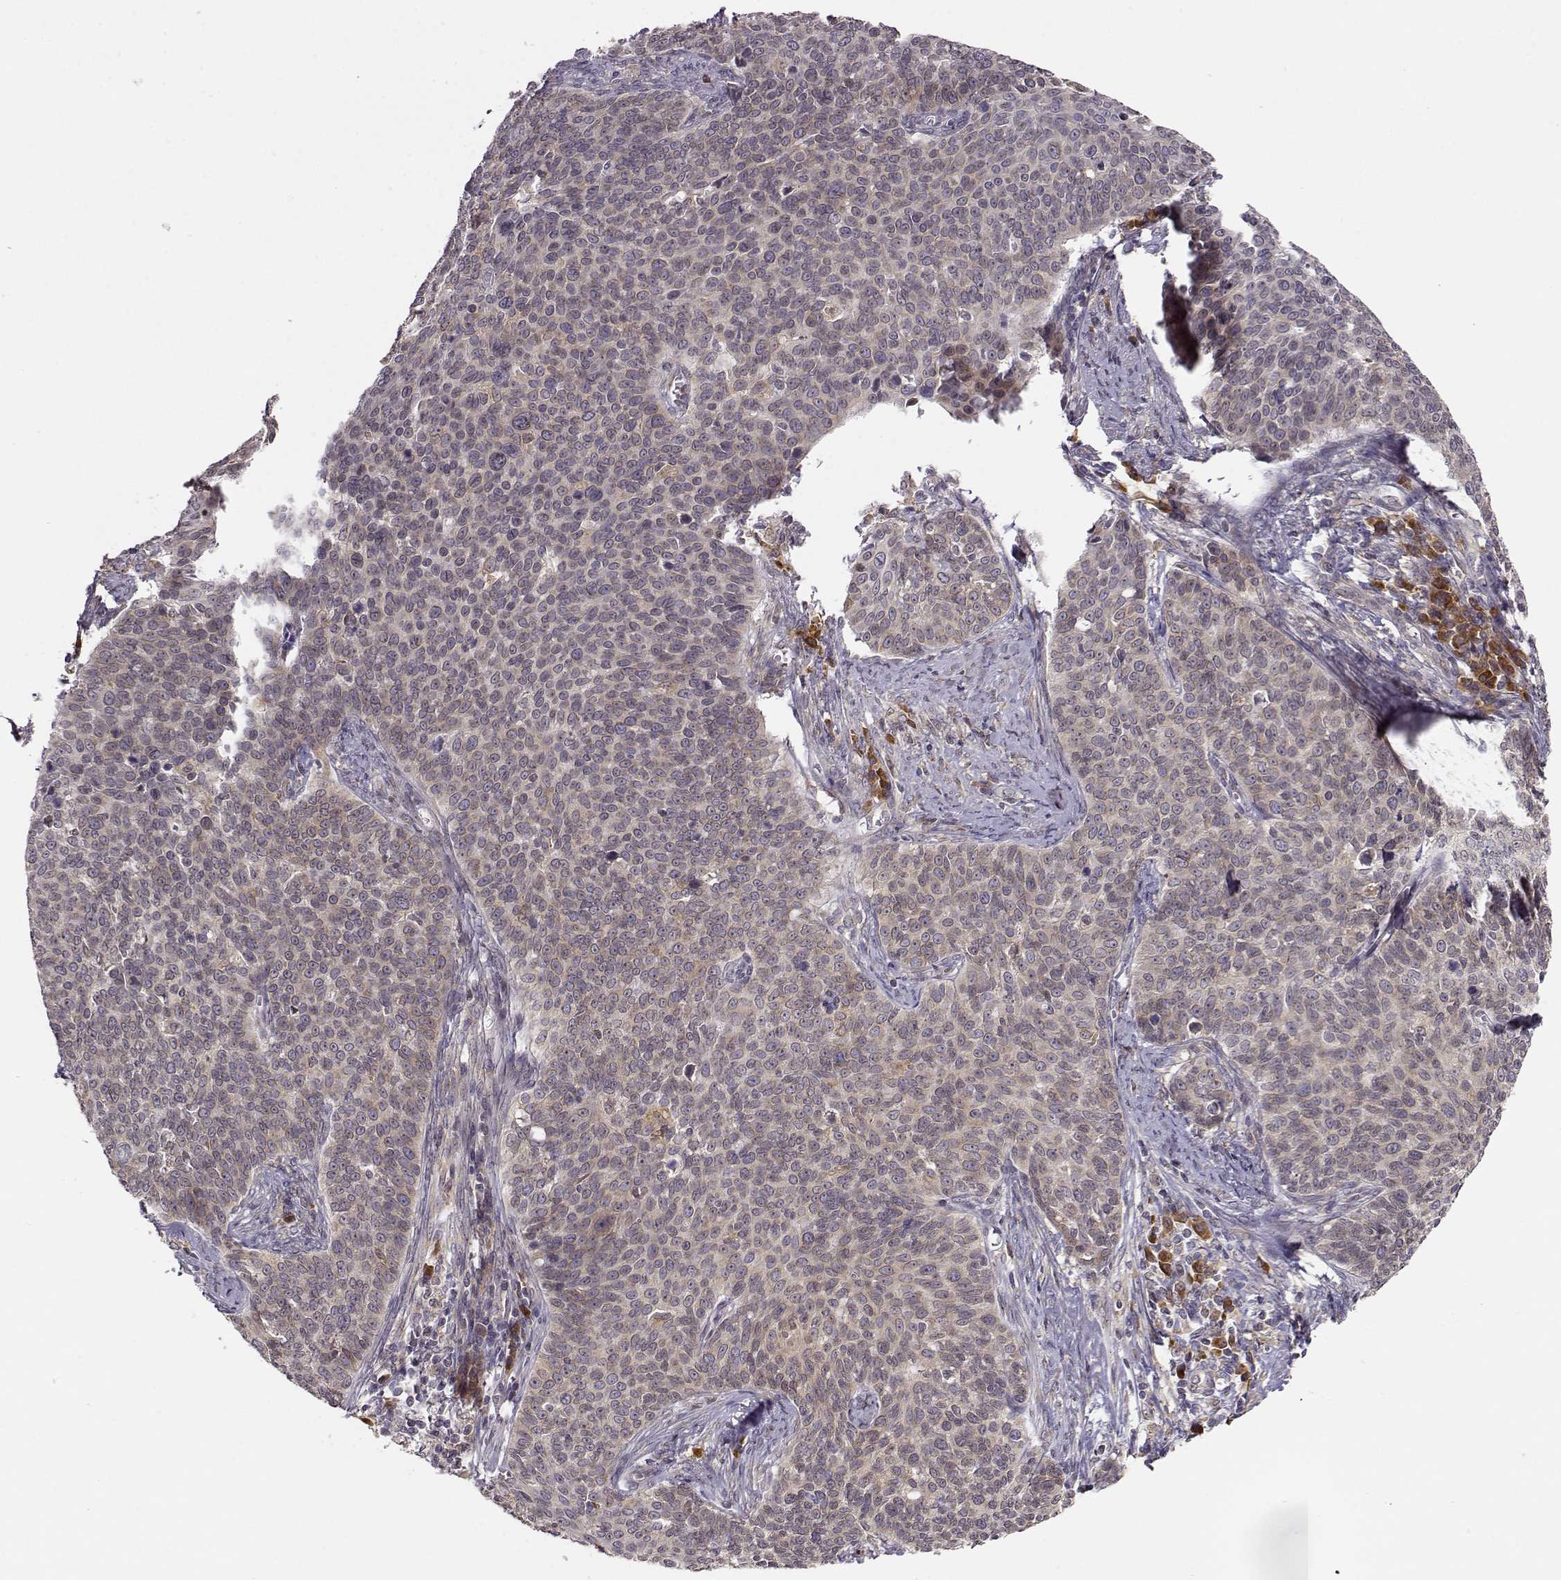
{"staining": {"intensity": "weak", "quantity": "25%-75%", "location": "cytoplasmic/membranous"}, "tissue": "cervical cancer", "cell_type": "Tumor cells", "image_type": "cancer", "snomed": [{"axis": "morphology", "description": "Squamous cell carcinoma, NOS"}, {"axis": "topography", "description": "Cervix"}], "caption": "Immunohistochemistry (IHC) histopathology image of human cervical cancer (squamous cell carcinoma) stained for a protein (brown), which displays low levels of weak cytoplasmic/membranous positivity in approximately 25%-75% of tumor cells.", "gene": "ERGIC2", "patient": {"sex": "female", "age": 39}}